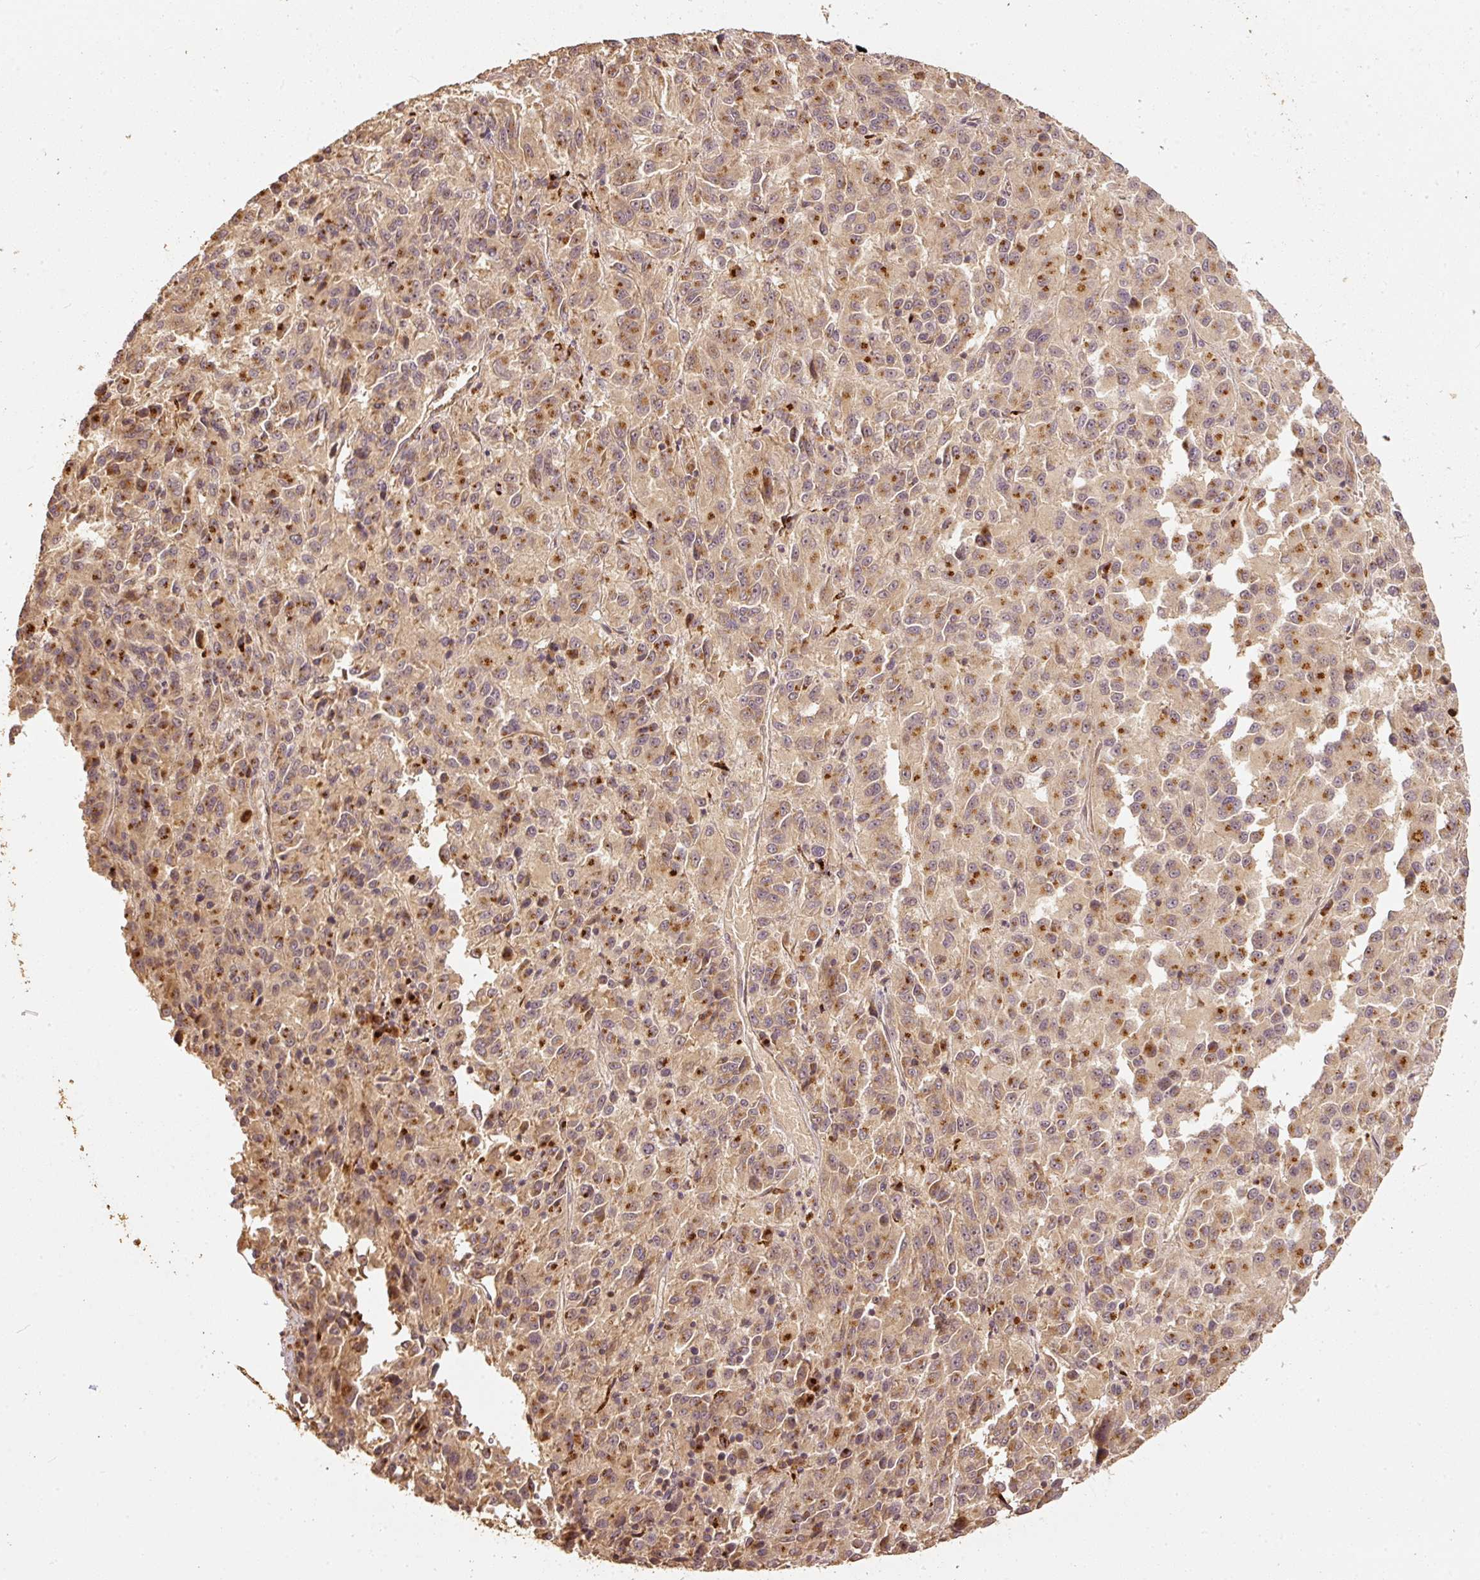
{"staining": {"intensity": "moderate", "quantity": ">75%", "location": "cytoplasmic/membranous"}, "tissue": "melanoma", "cell_type": "Tumor cells", "image_type": "cancer", "snomed": [{"axis": "morphology", "description": "Malignant melanoma, Metastatic site"}, {"axis": "topography", "description": "Lung"}], "caption": "A brown stain shows moderate cytoplasmic/membranous expression of a protein in melanoma tumor cells.", "gene": "FUT8", "patient": {"sex": "male", "age": 64}}